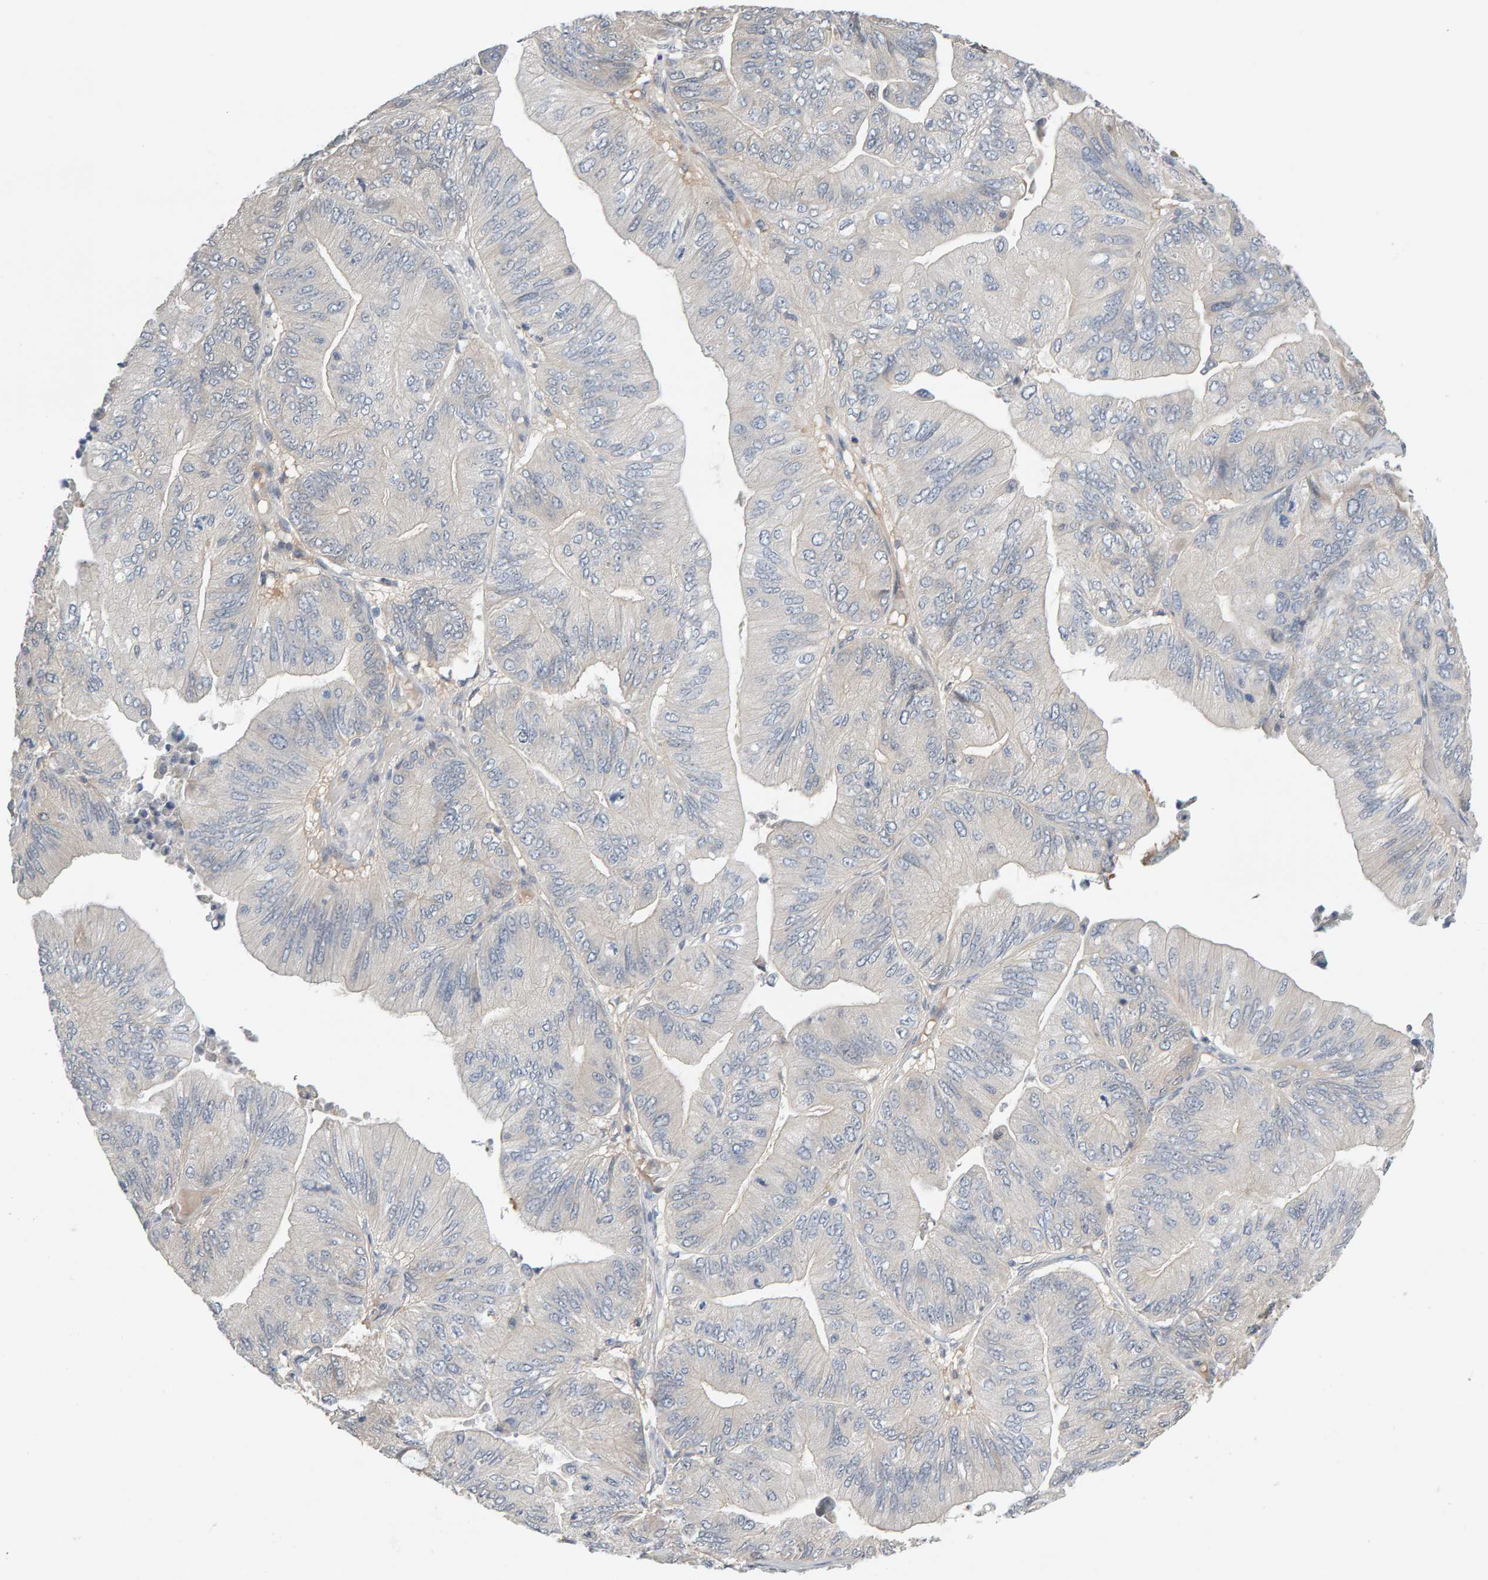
{"staining": {"intensity": "moderate", "quantity": "<25%", "location": "cytoplasmic/membranous"}, "tissue": "ovarian cancer", "cell_type": "Tumor cells", "image_type": "cancer", "snomed": [{"axis": "morphology", "description": "Cystadenocarcinoma, mucinous, NOS"}, {"axis": "topography", "description": "Ovary"}], "caption": "Moderate cytoplasmic/membranous staining for a protein is appreciated in approximately <25% of tumor cells of ovarian cancer using immunohistochemistry.", "gene": "GFUS", "patient": {"sex": "female", "age": 61}}